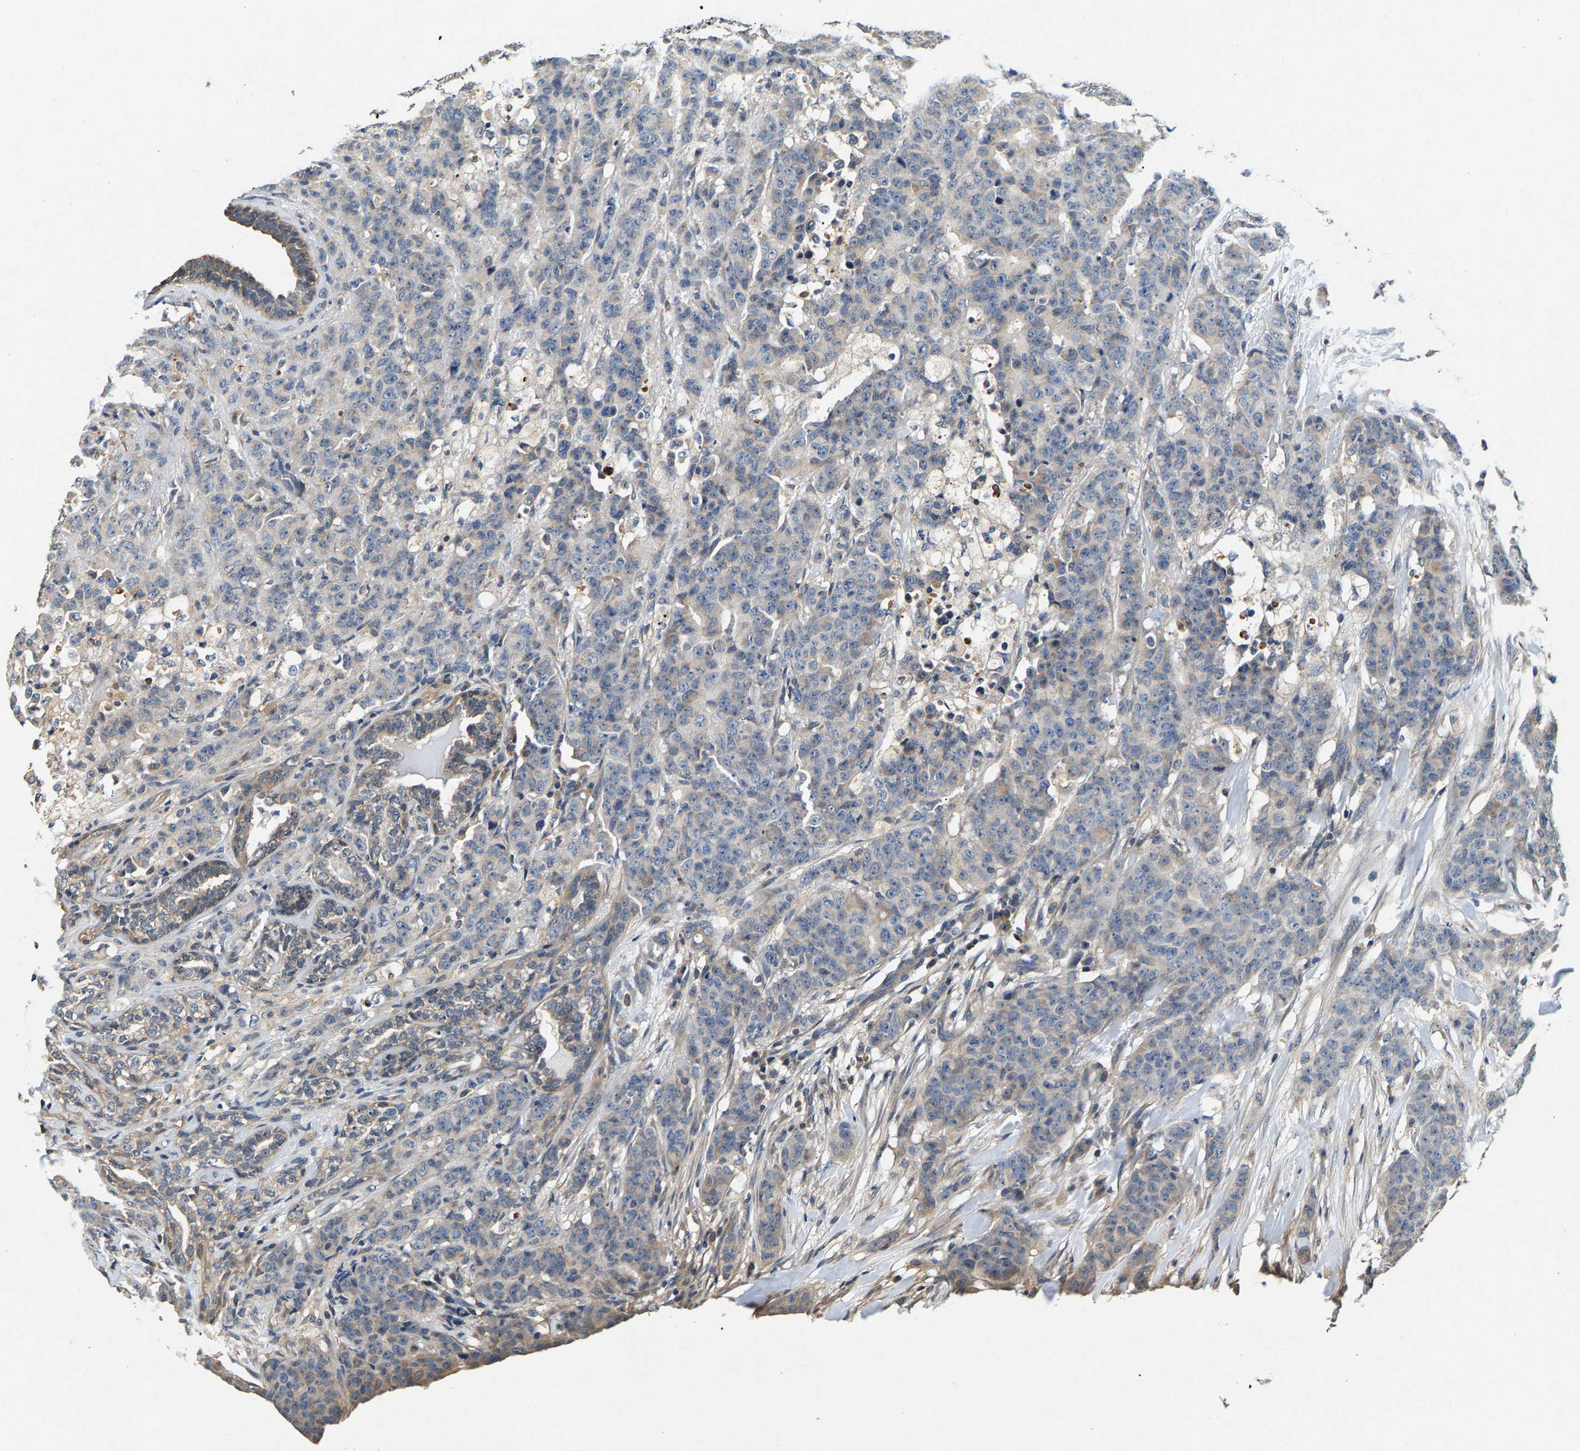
{"staining": {"intensity": "weak", "quantity": "<25%", "location": "cytoplasmic/membranous"}, "tissue": "breast cancer", "cell_type": "Tumor cells", "image_type": "cancer", "snomed": [{"axis": "morphology", "description": "Normal tissue, NOS"}, {"axis": "morphology", "description": "Duct carcinoma"}, {"axis": "topography", "description": "Breast"}], "caption": "The image displays no significant expression in tumor cells of breast cancer. (DAB IHC visualized using brightfield microscopy, high magnification).", "gene": "NT5C", "patient": {"sex": "female", "age": 40}}